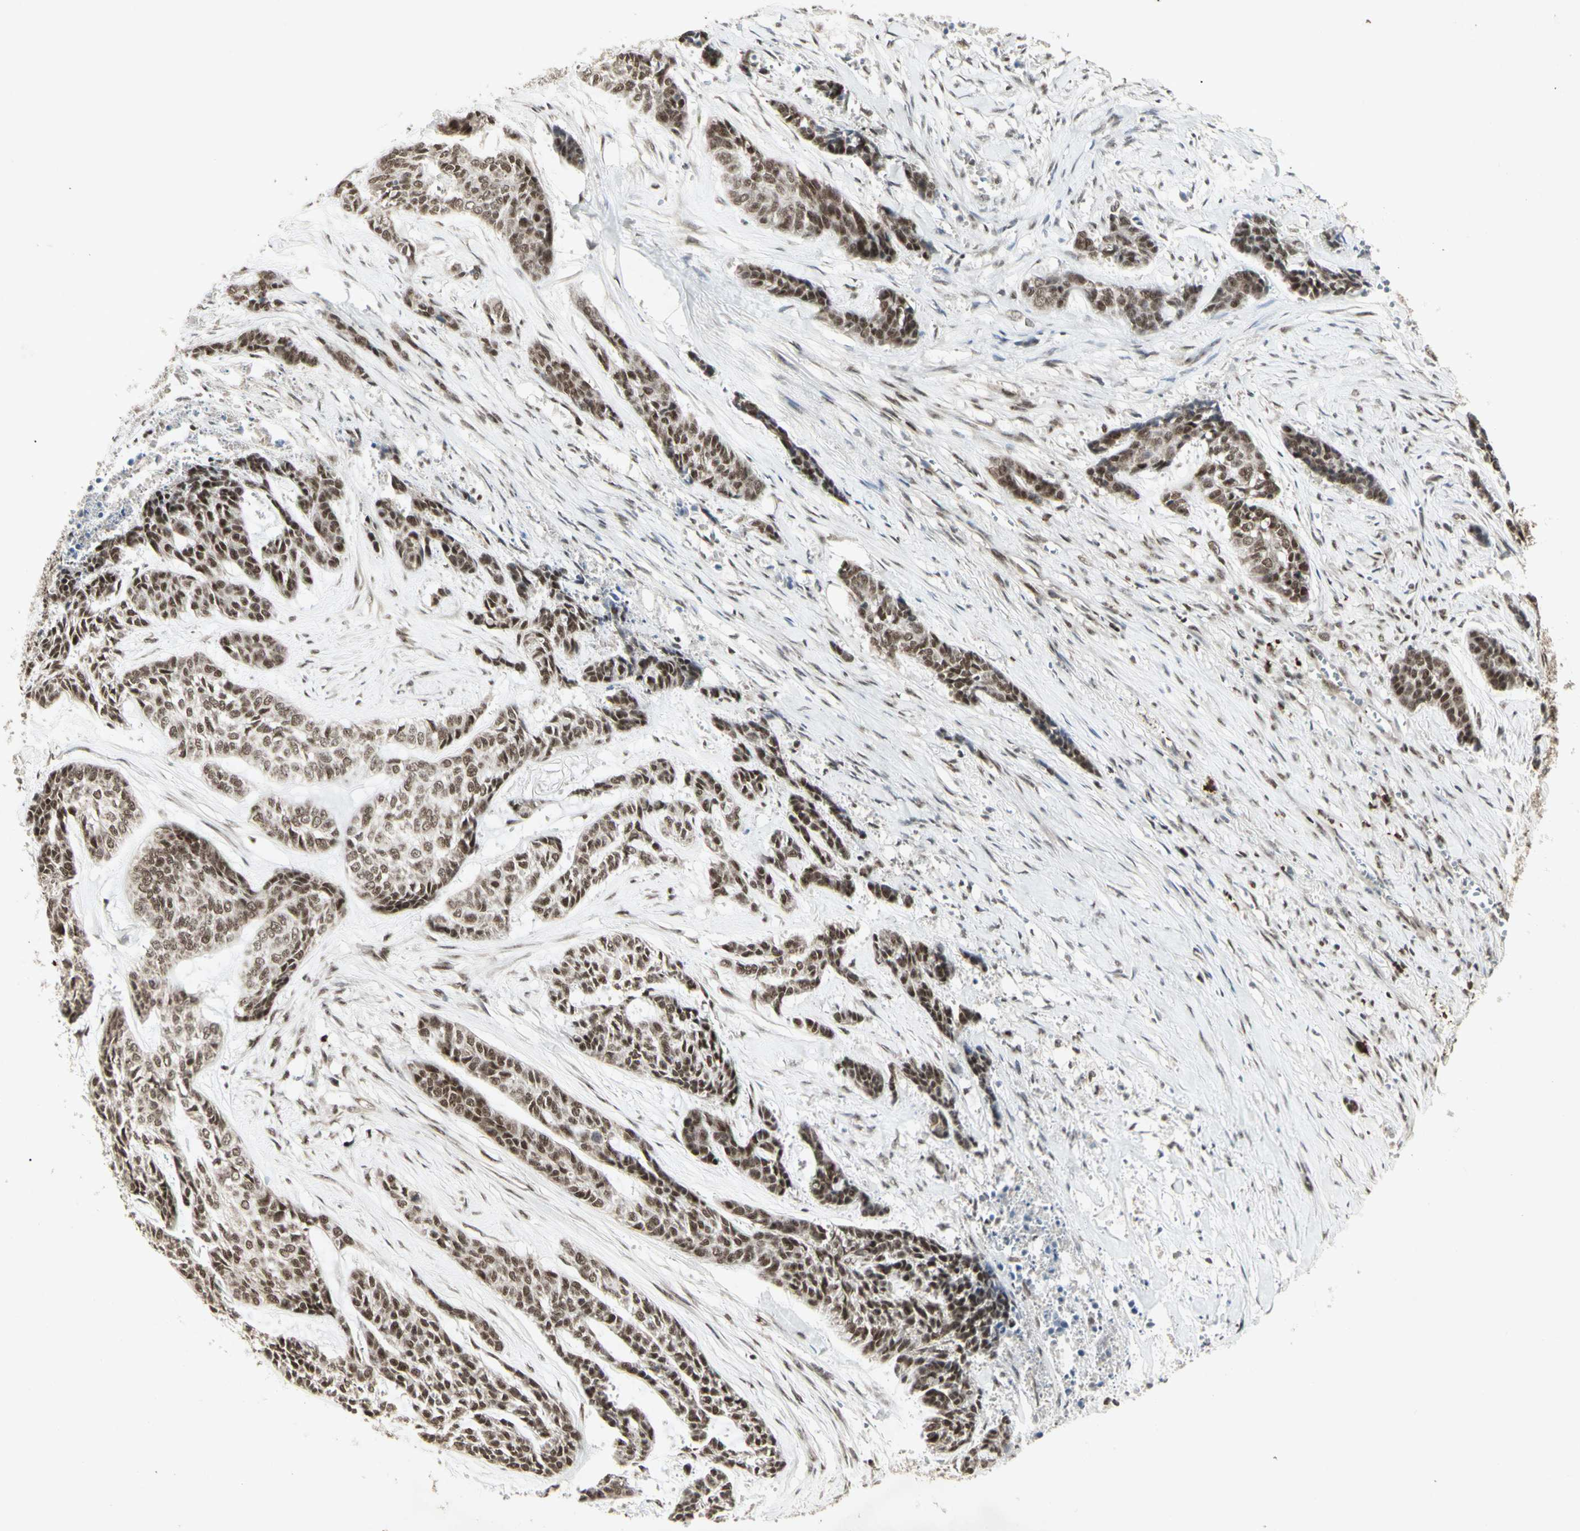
{"staining": {"intensity": "moderate", "quantity": ">75%", "location": "nuclear"}, "tissue": "skin cancer", "cell_type": "Tumor cells", "image_type": "cancer", "snomed": [{"axis": "morphology", "description": "Basal cell carcinoma"}, {"axis": "topography", "description": "Skin"}], "caption": "There is medium levels of moderate nuclear positivity in tumor cells of skin cancer, as demonstrated by immunohistochemical staining (brown color).", "gene": "CCNT1", "patient": {"sex": "female", "age": 64}}